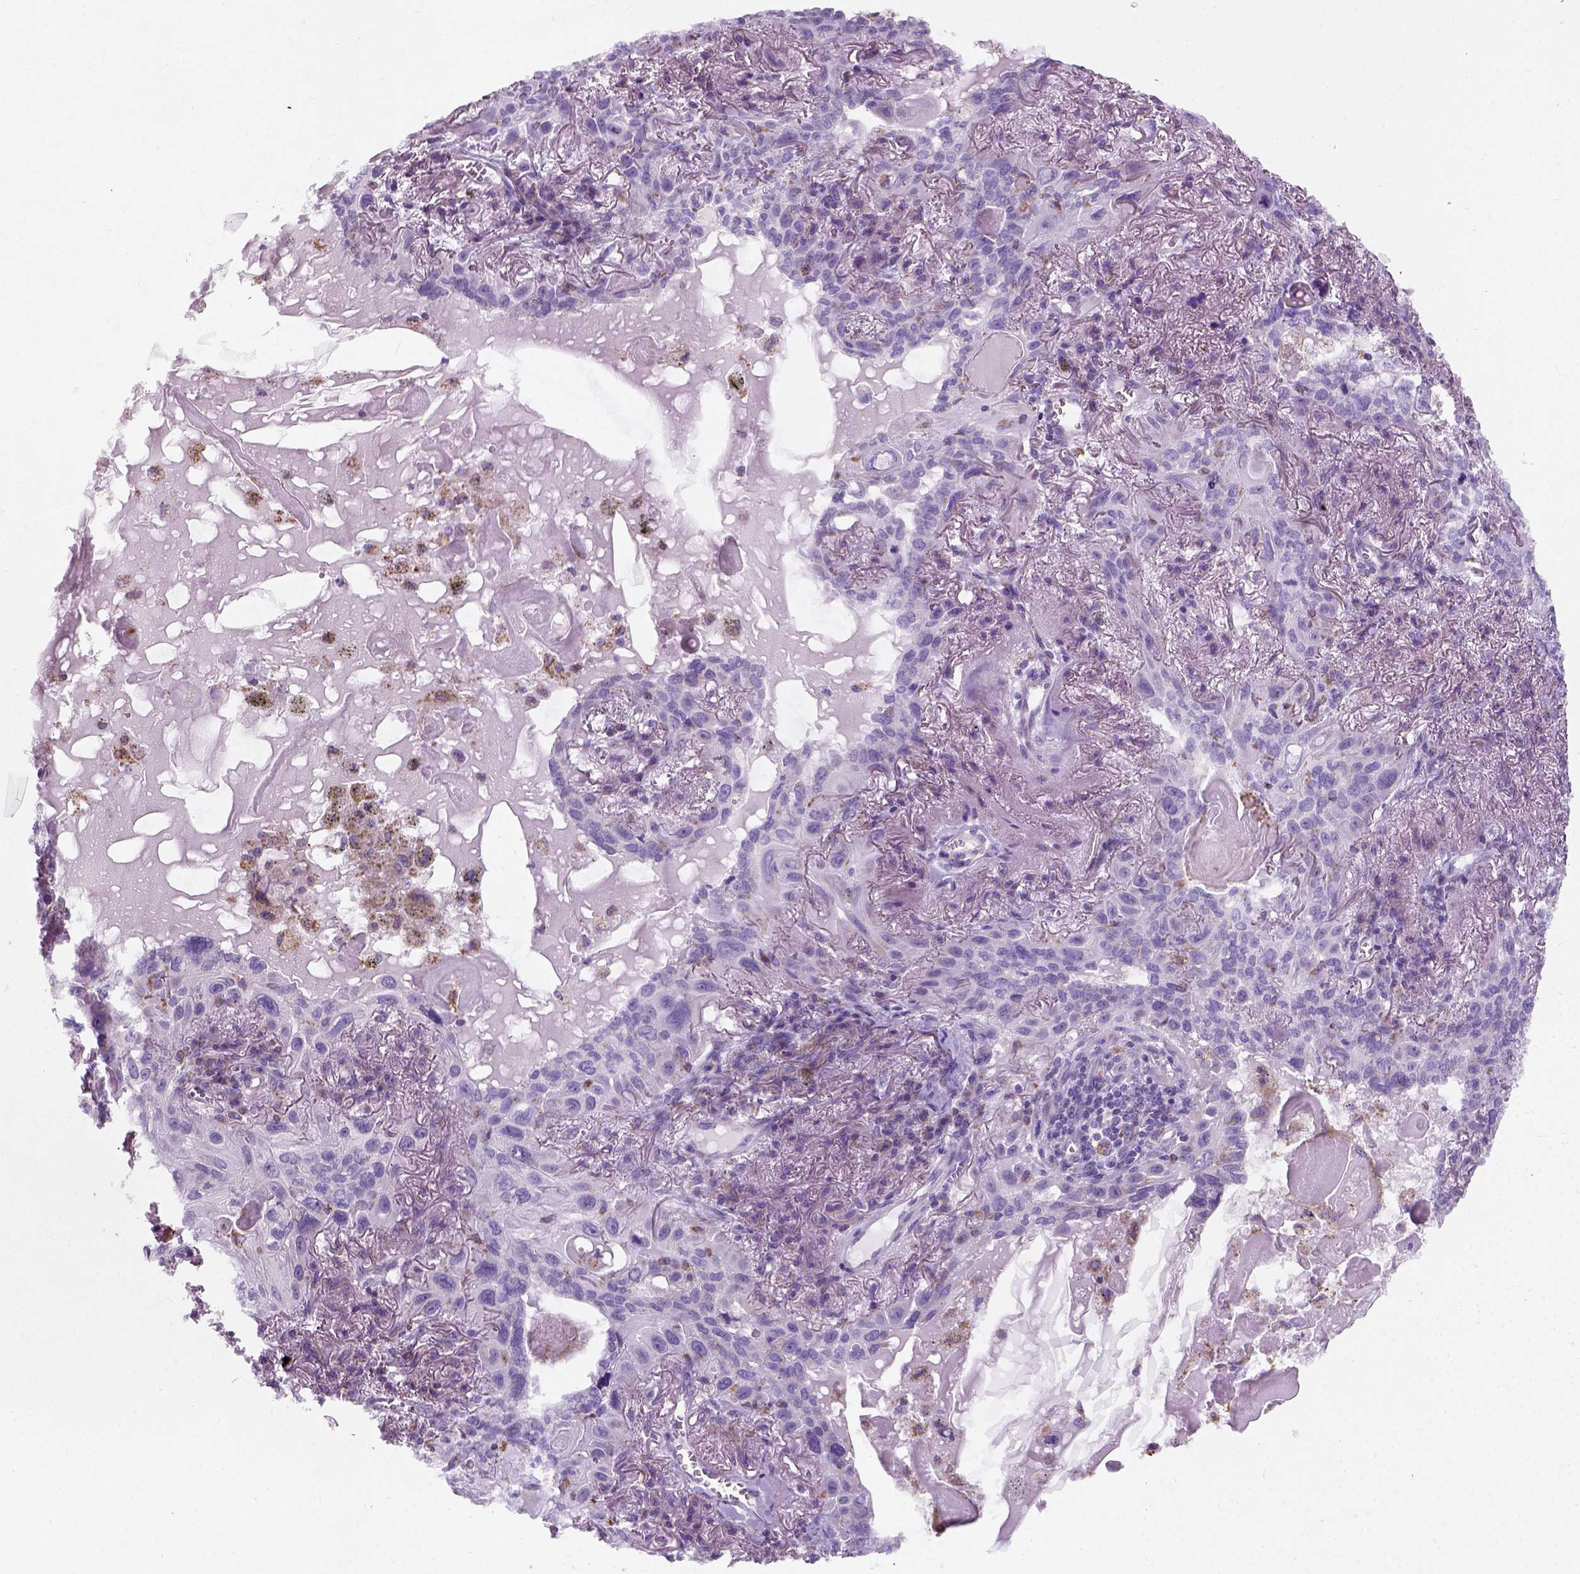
{"staining": {"intensity": "negative", "quantity": "none", "location": "none"}, "tissue": "lung cancer", "cell_type": "Tumor cells", "image_type": "cancer", "snomed": [{"axis": "morphology", "description": "Squamous cell carcinoma, NOS"}, {"axis": "topography", "description": "Lung"}], "caption": "IHC of human lung squamous cell carcinoma reveals no positivity in tumor cells.", "gene": "CHODL", "patient": {"sex": "male", "age": 79}}